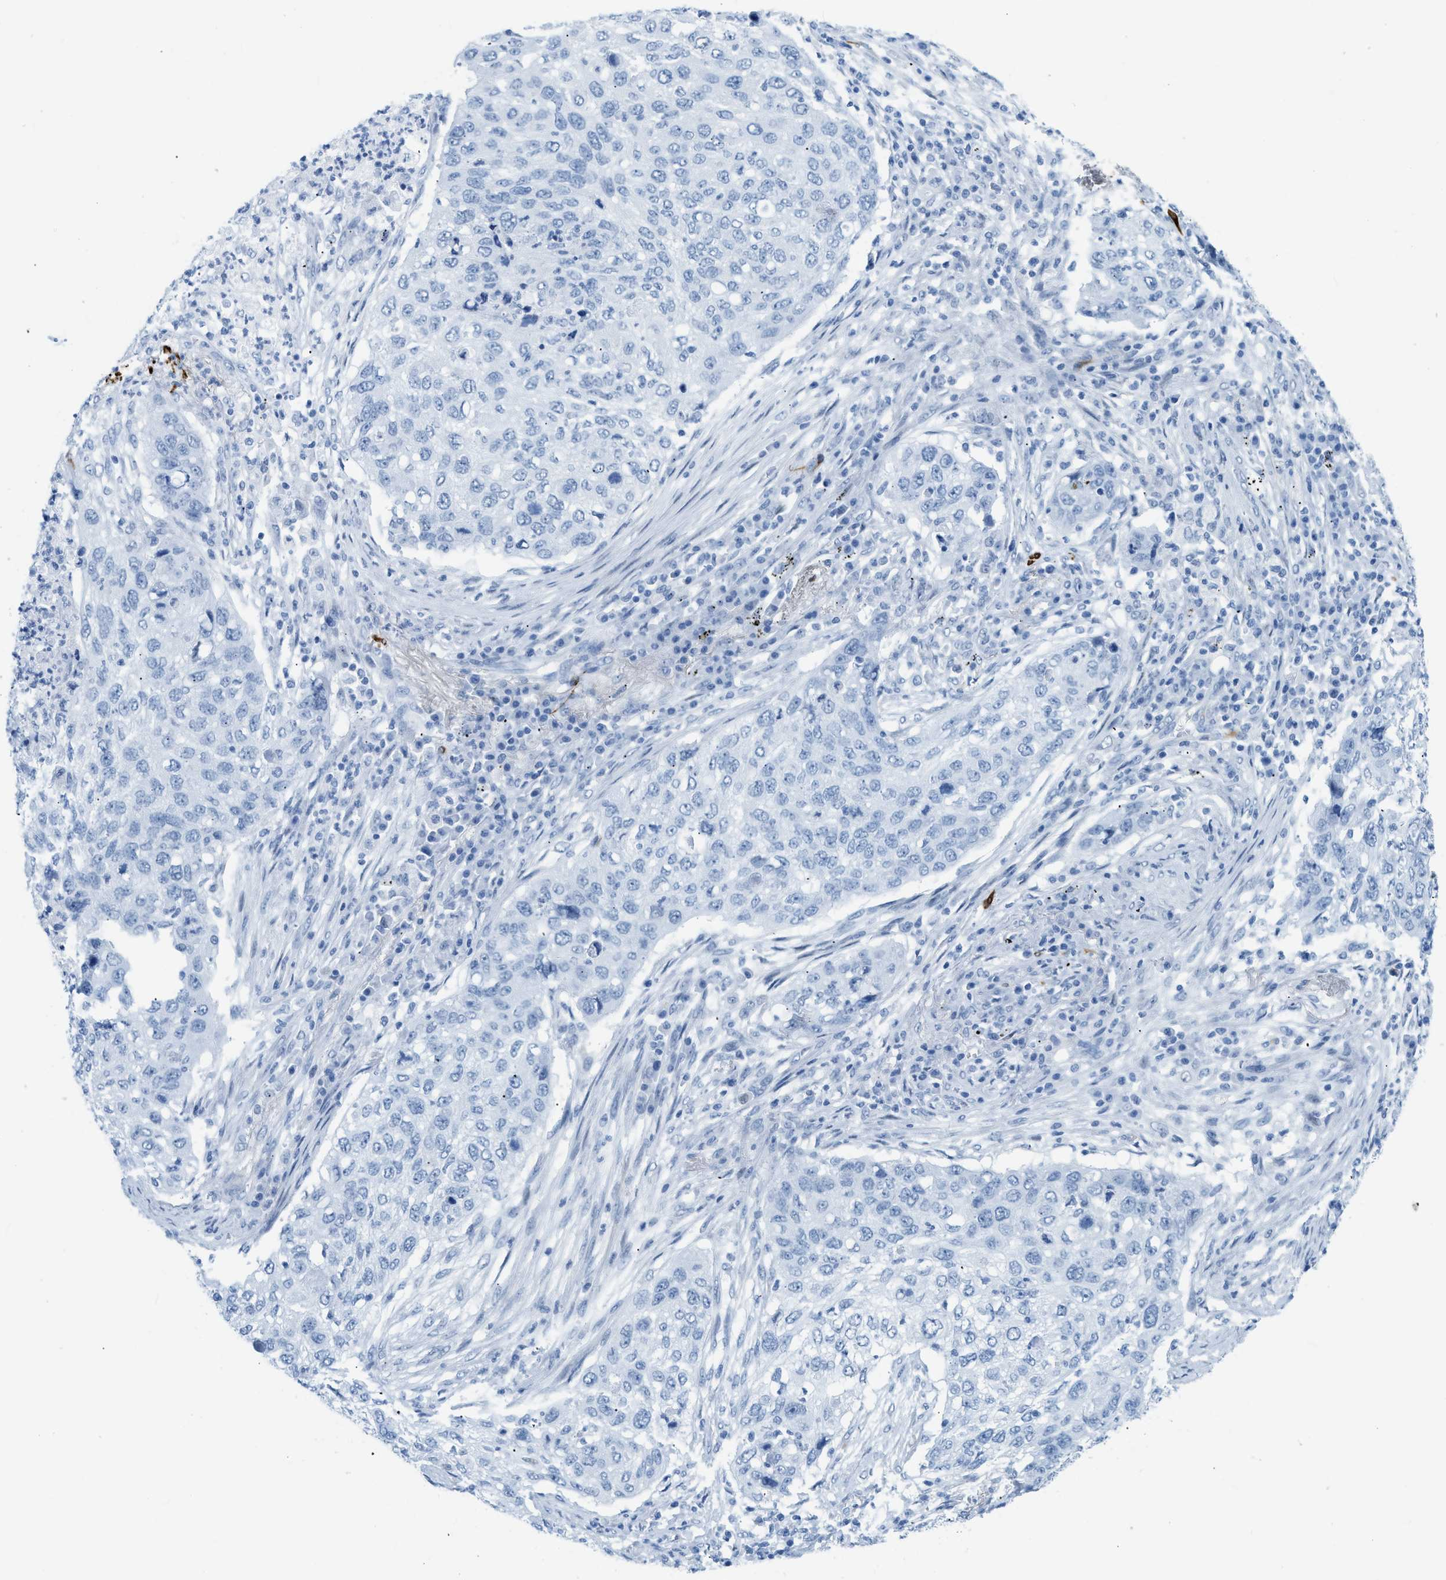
{"staining": {"intensity": "negative", "quantity": "none", "location": "none"}, "tissue": "lung cancer", "cell_type": "Tumor cells", "image_type": "cancer", "snomed": [{"axis": "morphology", "description": "Squamous cell carcinoma, NOS"}, {"axis": "topography", "description": "Lung"}], "caption": "Image shows no protein expression in tumor cells of lung cancer (squamous cell carcinoma) tissue. The staining is performed using DAB (3,3'-diaminobenzidine) brown chromogen with nuclei counter-stained in using hematoxylin.", "gene": "DES", "patient": {"sex": "female", "age": 63}}